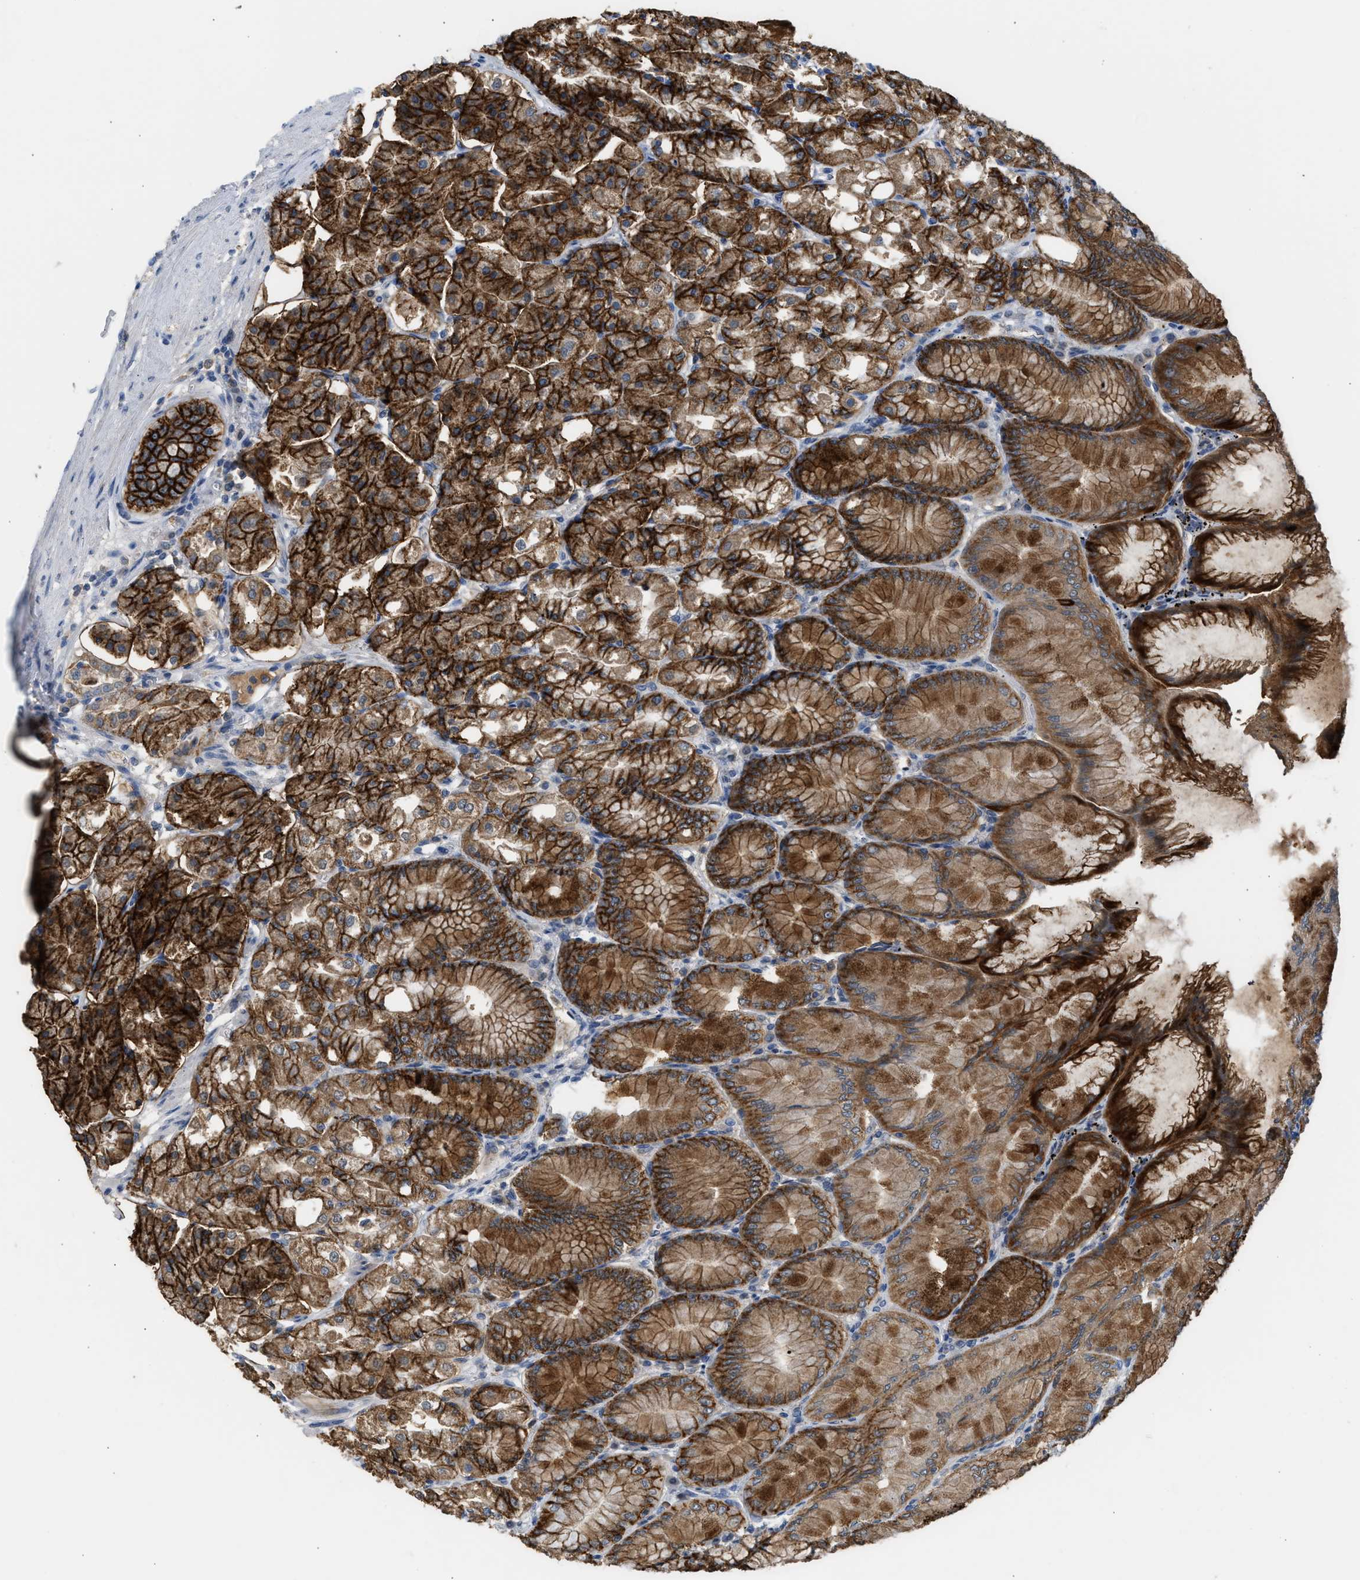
{"staining": {"intensity": "strong", "quantity": ">75%", "location": "cytoplasmic/membranous"}, "tissue": "stomach", "cell_type": "Glandular cells", "image_type": "normal", "snomed": [{"axis": "morphology", "description": "Normal tissue, NOS"}, {"axis": "topography", "description": "Stomach, lower"}], "caption": "Immunohistochemical staining of normal stomach reveals >75% levels of strong cytoplasmic/membranous protein positivity in about >75% of glandular cells.", "gene": "RHBDF2", "patient": {"sex": "male", "age": 71}}